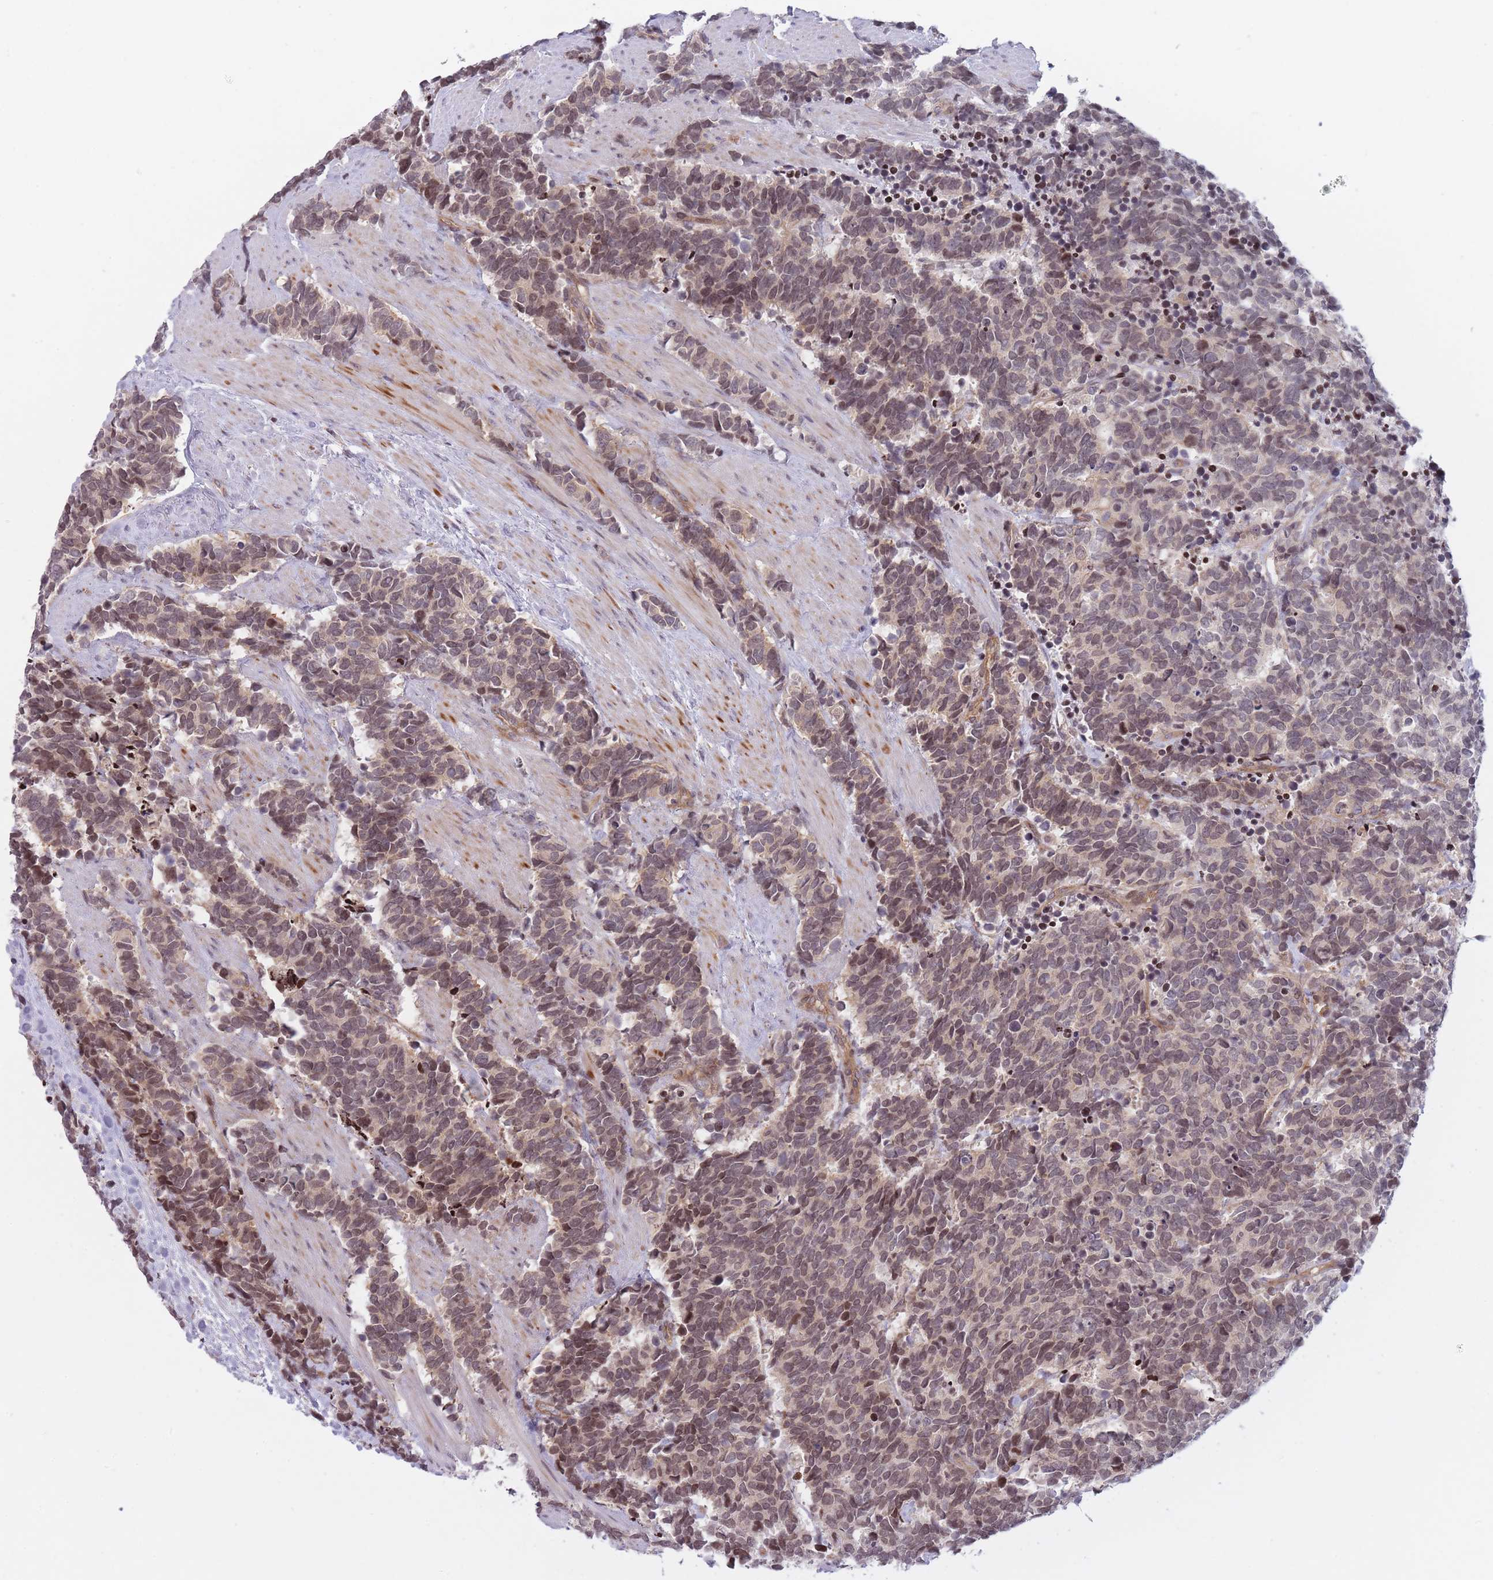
{"staining": {"intensity": "weak", "quantity": "25%-75%", "location": "nuclear"}, "tissue": "carcinoid", "cell_type": "Tumor cells", "image_type": "cancer", "snomed": [{"axis": "morphology", "description": "Carcinoma, NOS"}, {"axis": "morphology", "description": "Carcinoid, malignant, NOS"}, {"axis": "topography", "description": "Prostate"}], "caption": "IHC of human carcinoma shows low levels of weak nuclear expression in about 25%-75% of tumor cells.", "gene": "SLC35F5", "patient": {"sex": "male", "age": 57}}